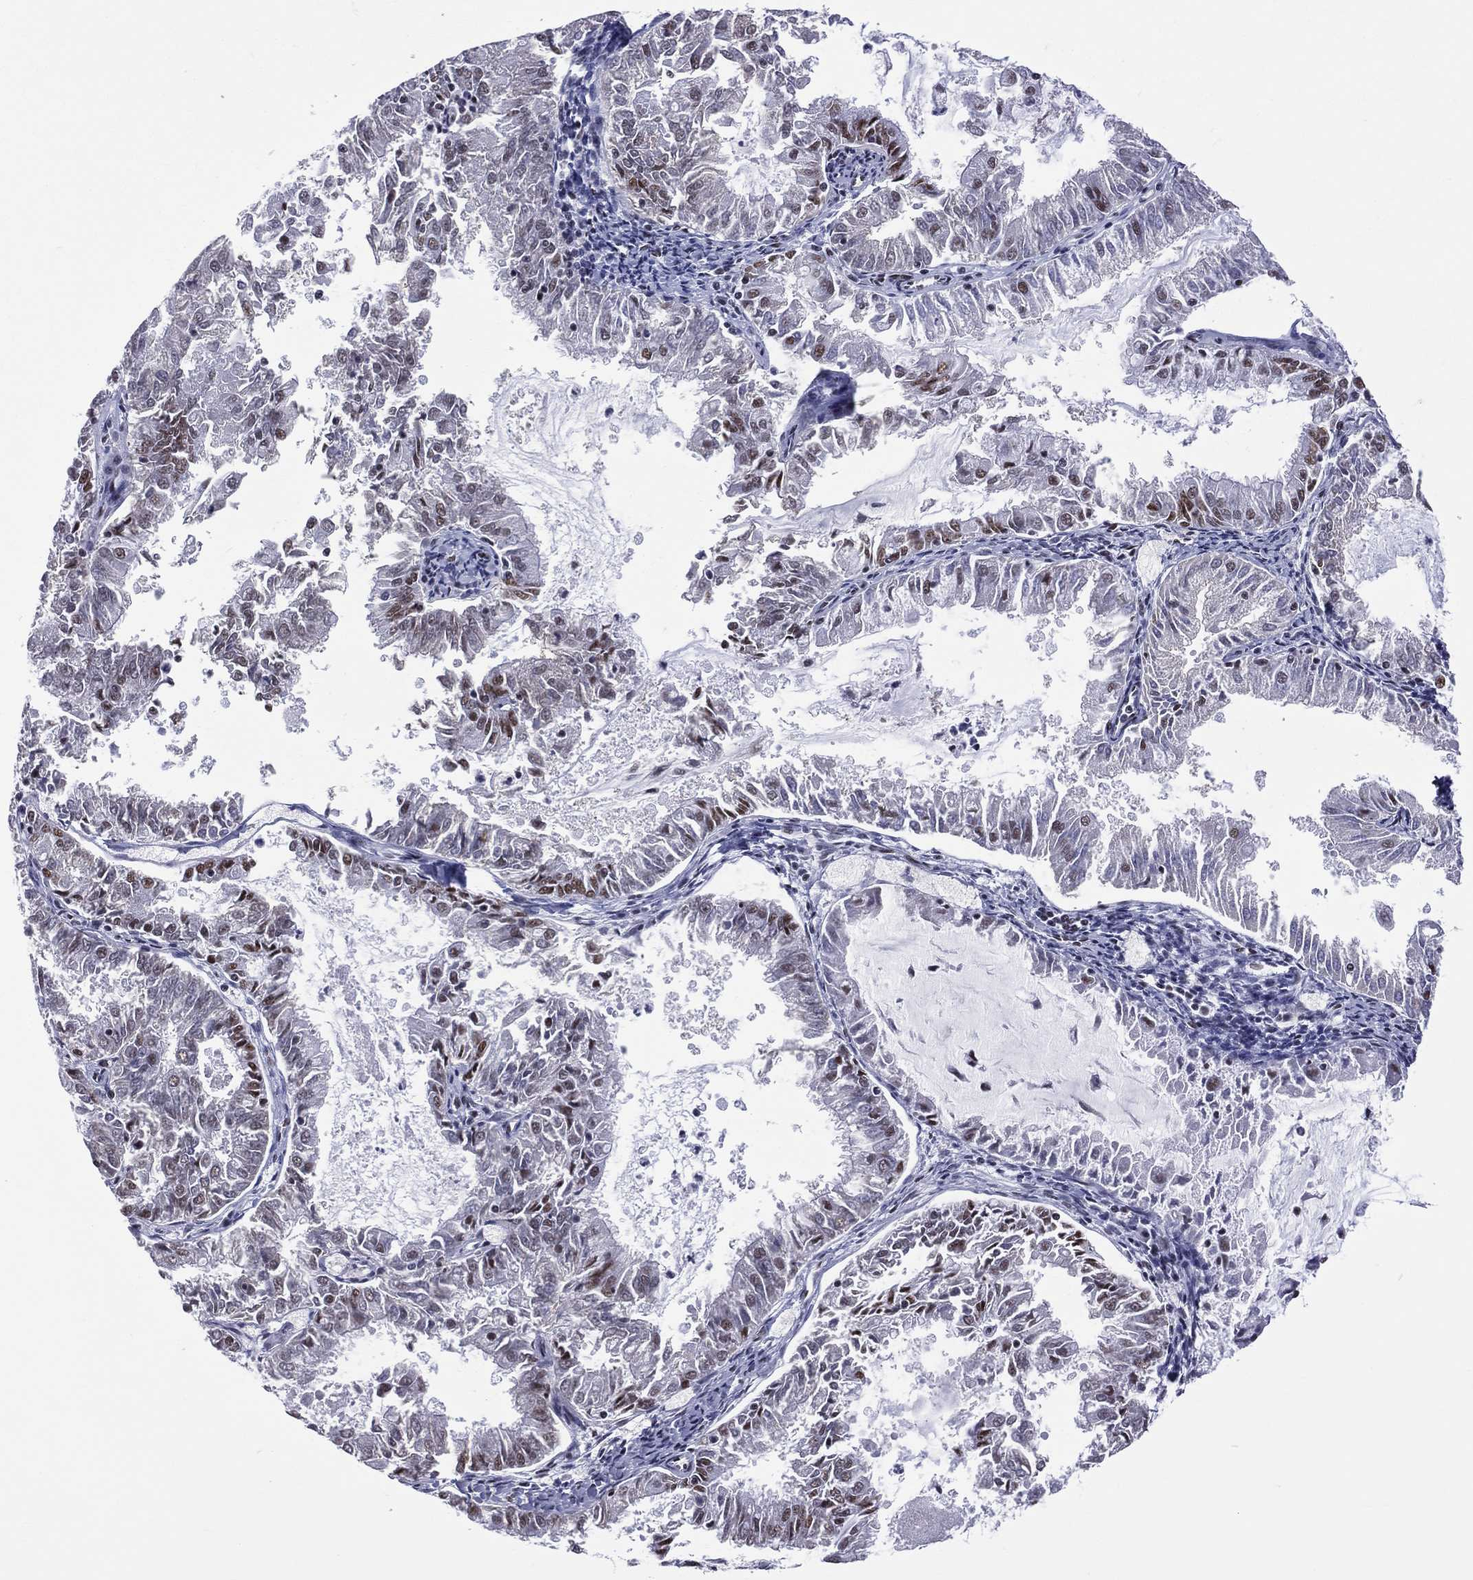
{"staining": {"intensity": "moderate", "quantity": "<25%", "location": "nuclear"}, "tissue": "endometrial cancer", "cell_type": "Tumor cells", "image_type": "cancer", "snomed": [{"axis": "morphology", "description": "Adenocarcinoma, NOS"}, {"axis": "topography", "description": "Endometrium"}], "caption": "Immunohistochemical staining of human endometrial cancer displays low levels of moderate nuclear expression in about <25% of tumor cells. (IHC, brightfield microscopy, high magnification).", "gene": "ZNF7", "patient": {"sex": "female", "age": 57}}